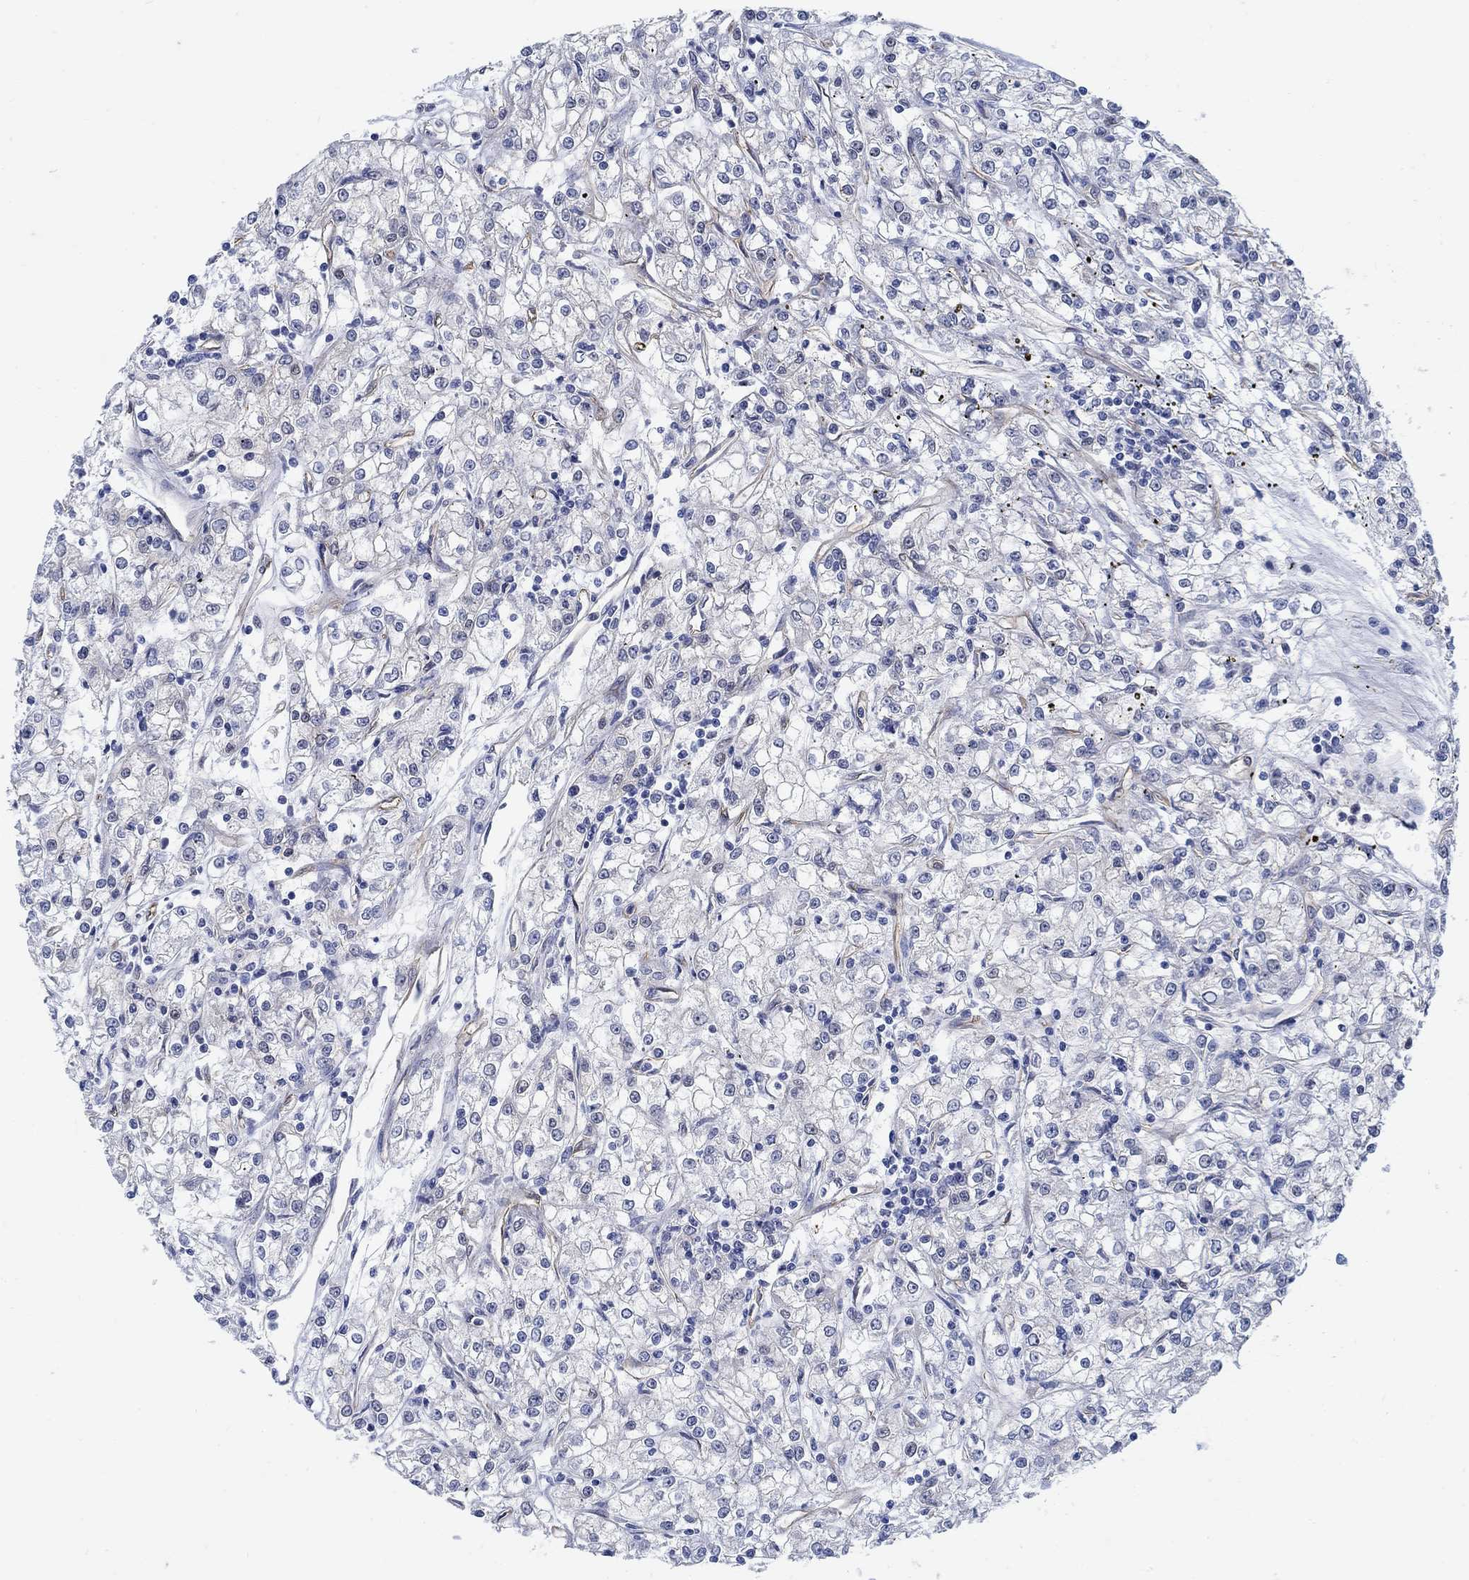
{"staining": {"intensity": "negative", "quantity": "none", "location": "none"}, "tissue": "renal cancer", "cell_type": "Tumor cells", "image_type": "cancer", "snomed": [{"axis": "morphology", "description": "Adenocarcinoma, NOS"}, {"axis": "topography", "description": "Kidney"}], "caption": "The immunohistochemistry micrograph has no significant expression in tumor cells of renal cancer (adenocarcinoma) tissue.", "gene": "TMEM198", "patient": {"sex": "female", "age": 59}}